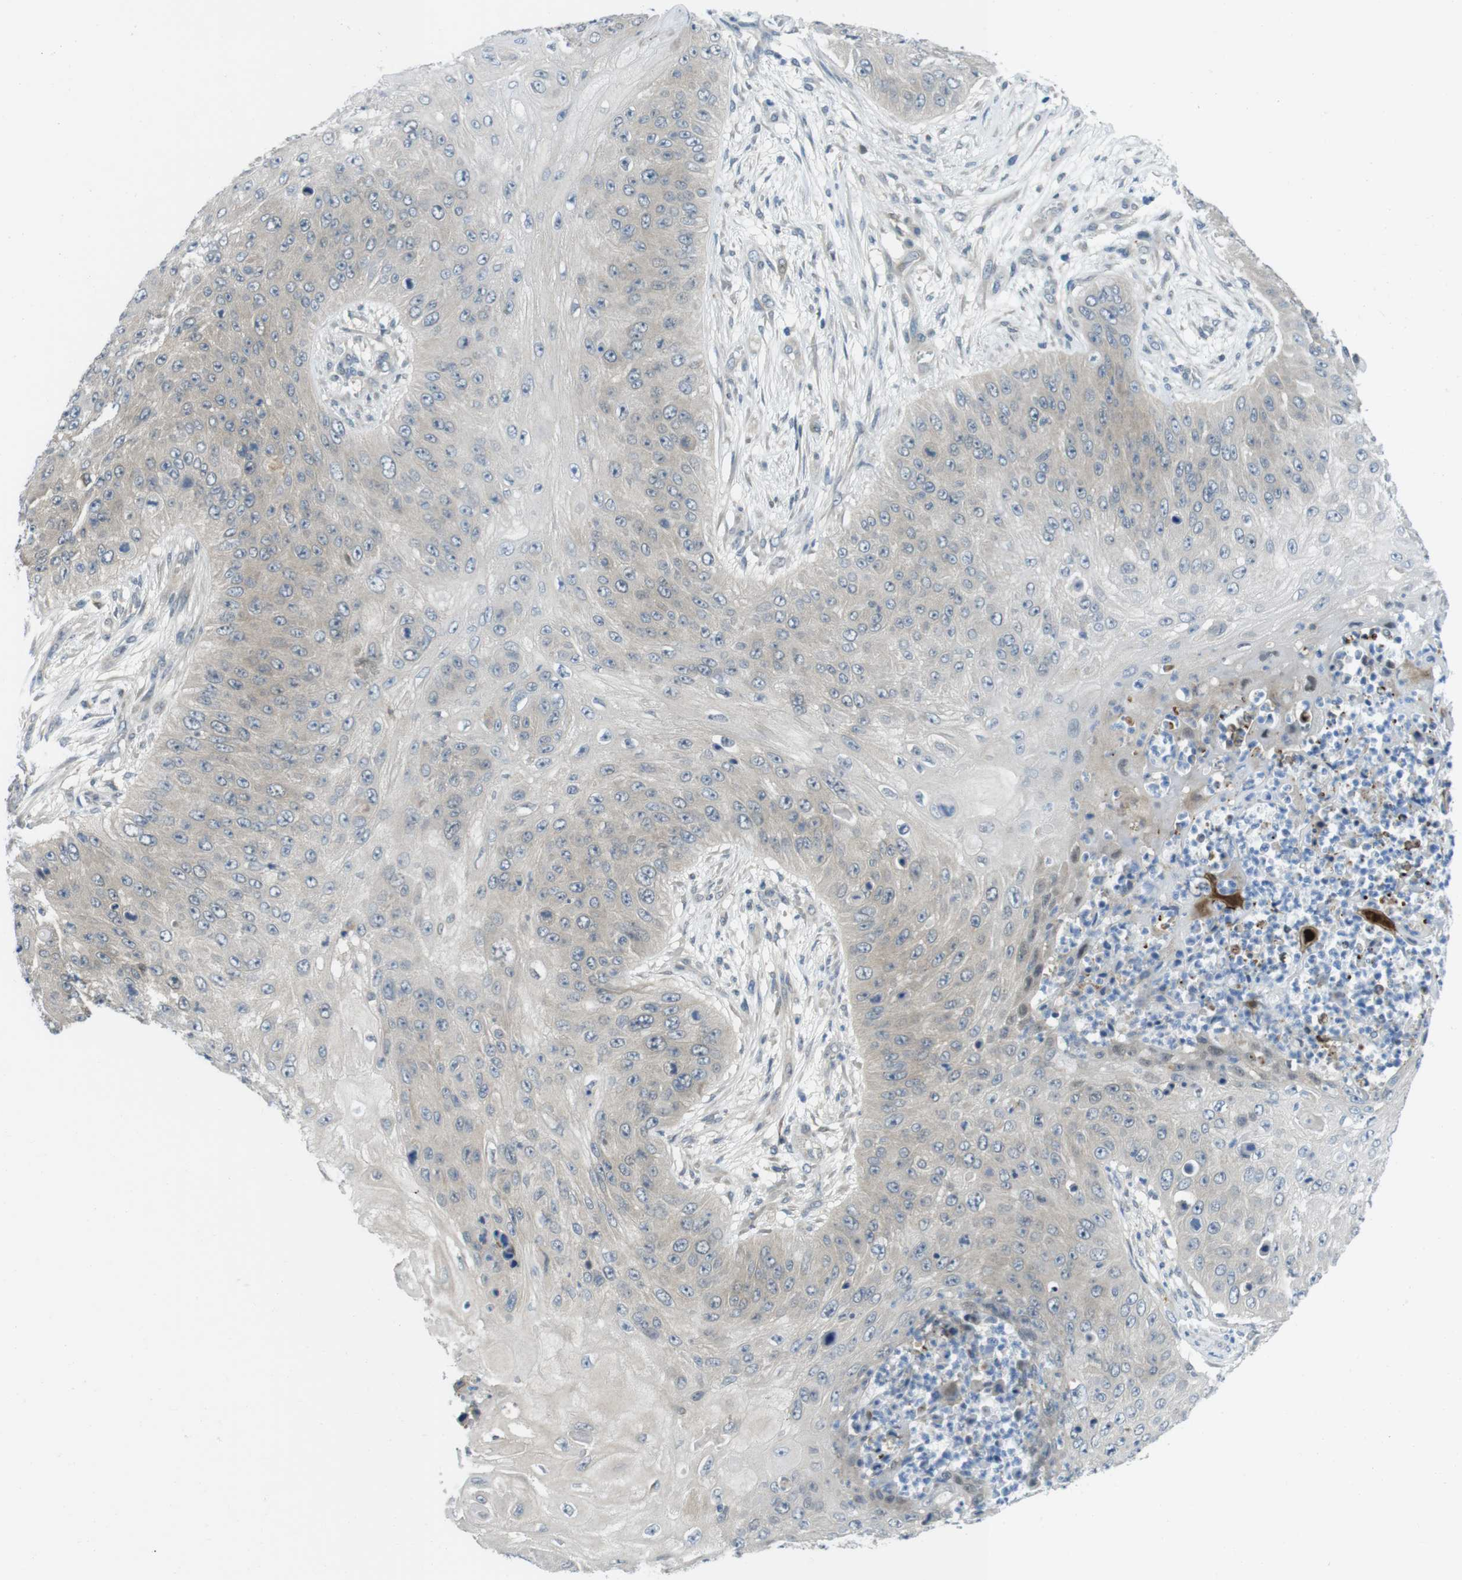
{"staining": {"intensity": "weak", "quantity": "25%-75%", "location": "cytoplasmic/membranous"}, "tissue": "skin cancer", "cell_type": "Tumor cells", "image_type": "cancer", "snomed": [{"axis": "morphology", "description": "Squamous cell carcinoma, NOS"}, {"axis": "topography", "description": "Skin"}], "caption": "A brown stain shows weak cytoplasmic/membranous positivity of a protein in squamous cell carcinoma (skin) tumor cells.", "gene": "CASP2", "patient": {"sex": "female", "age": 80}}